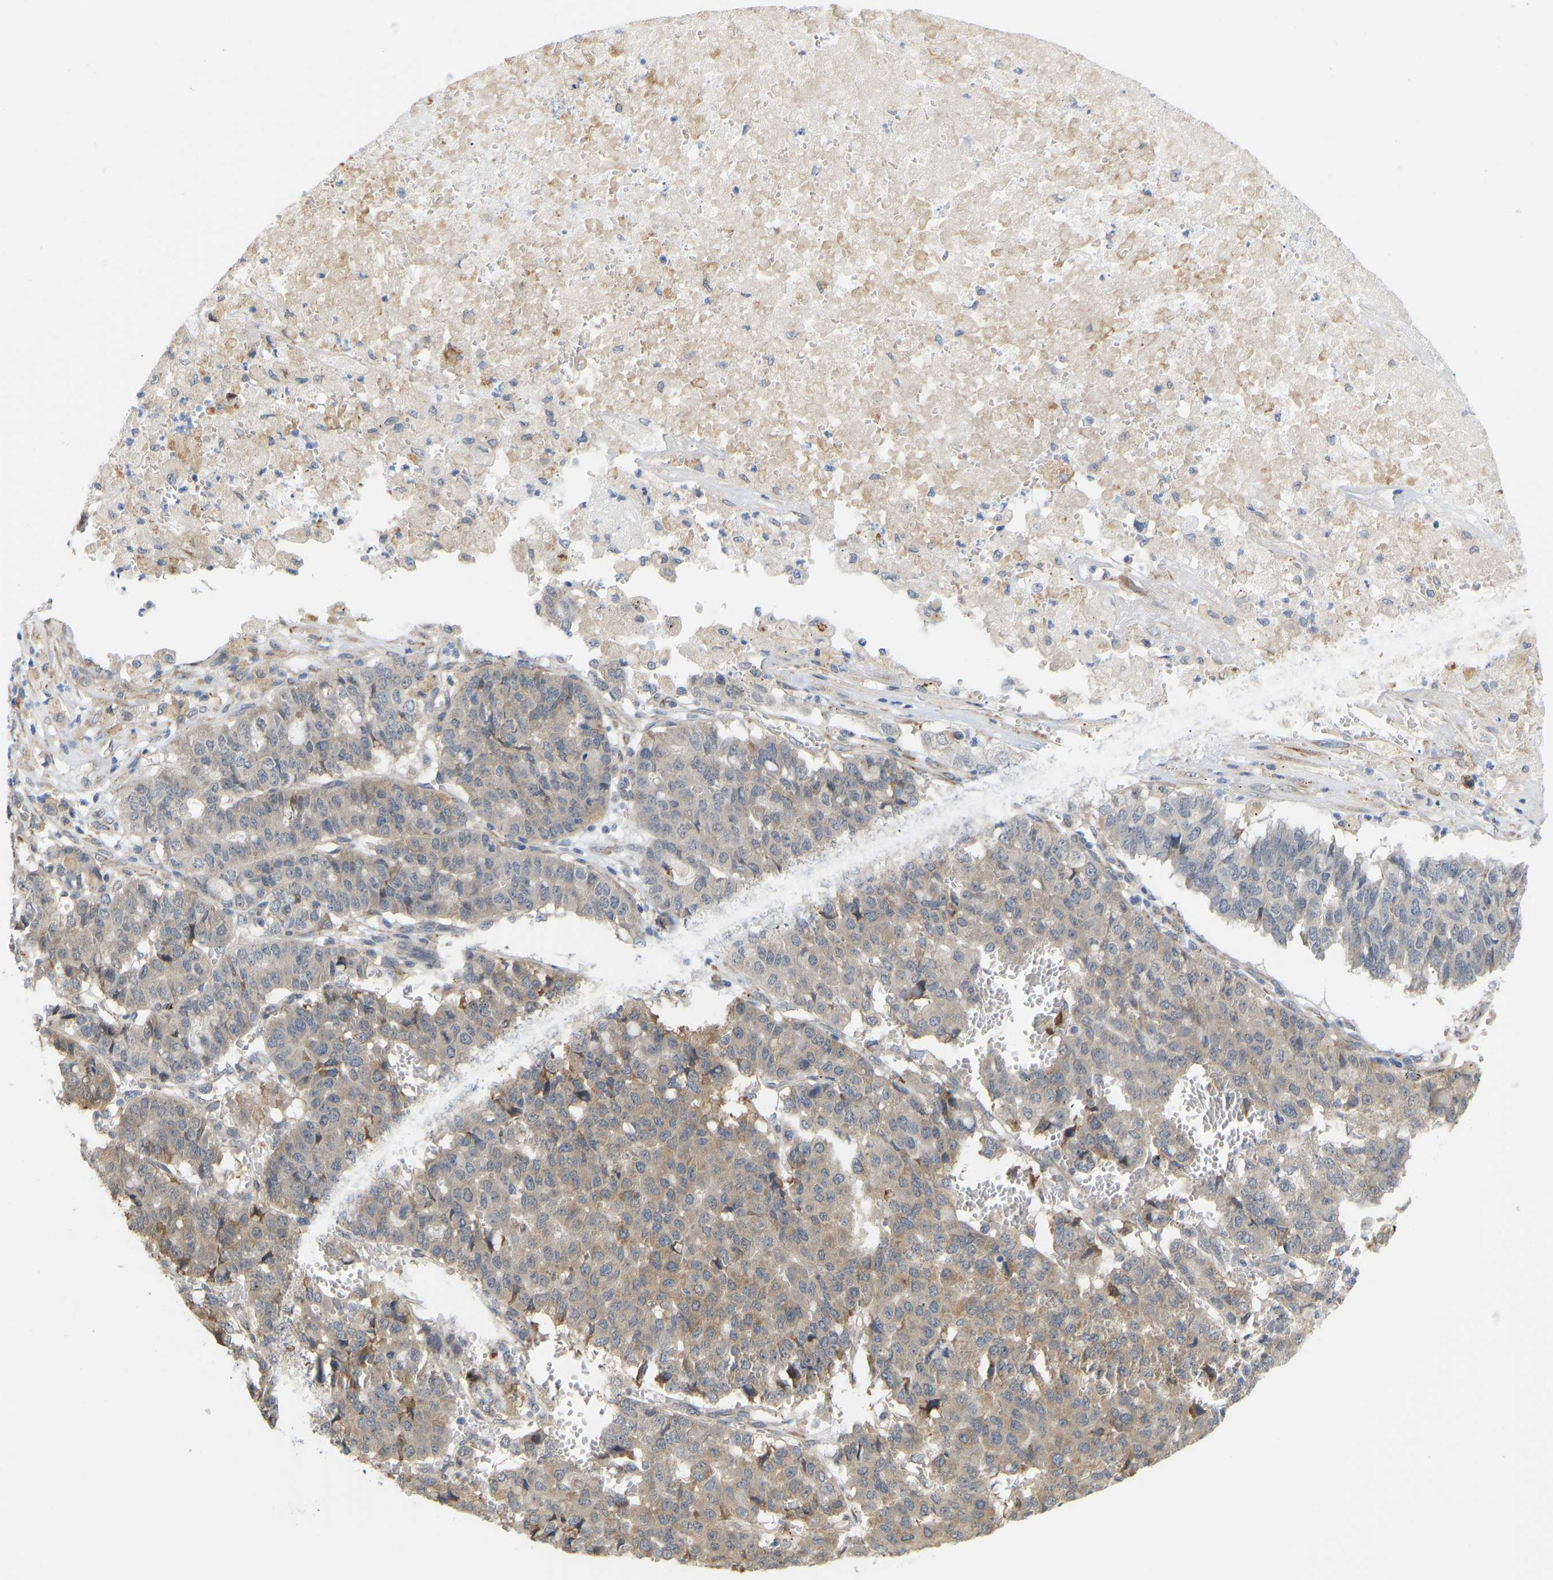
{"staining": {"intensity": "moderate", "quantity": "25%-75%", "location": "cytoplasmic/membranous"}, "tissue": "pancreatic cancer", "cell_type": "Tumor cells", "image_type": "cancer", "snomed": [{"axis": "morphology", "description": "Adenocarcinoma, NOS"}, {"axis": "topography", "description": "Pancreas"}], "caption": "This histopathology image exhibits pancreatic cancer (adenocarcinoma) stained with immunohistochemistry to label a protein in brown. The cytoplasmic/membranous of tumor cells show moderate positivity for the protein. Nuclei are counter-stained blue.", "gene": "BEND3", "patient": {"sex": "male", "age": 50}}